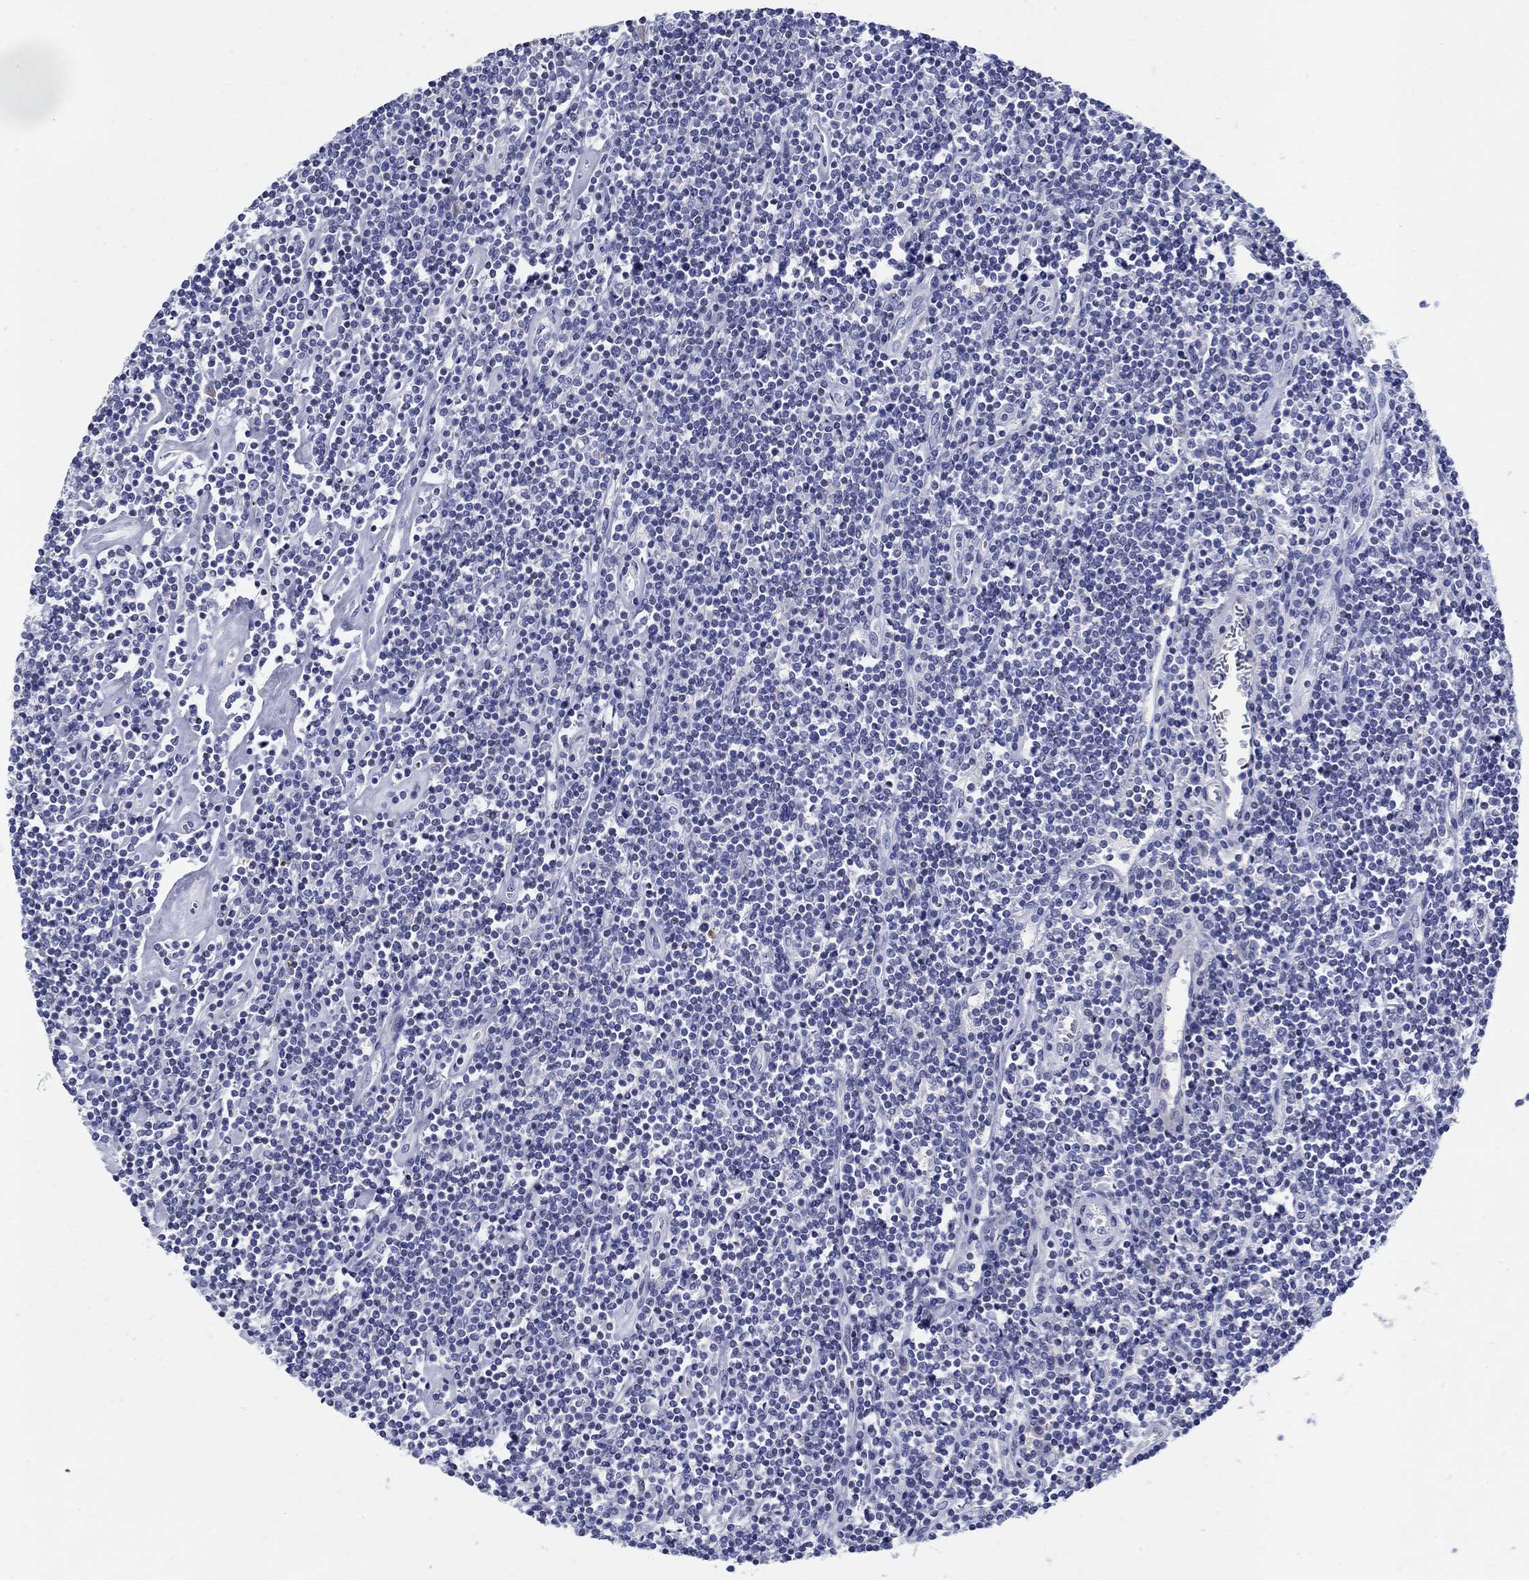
{"staining": {"intensity": "negative", "quantity": "none", "location": "none"}, "tissue": "lymphoma", "cell_type": "Tumor cells", "image_type": "cancer", "snomed": [{"axis": "morphology", "description": "Hodgkin's disease, NOS"}, {"axis": "topography", "description": "Lymph node"}], "caption": "Immunohistochemistry (IHC) histopathology image of neoplastic tissue: human lymphoma stained with DAB exhibits no significant protein positivity in tumor cells. (DAB IHC, high magnification).", "gene": "CRYGD", "patient": {"sex": "male", "age": 40}}